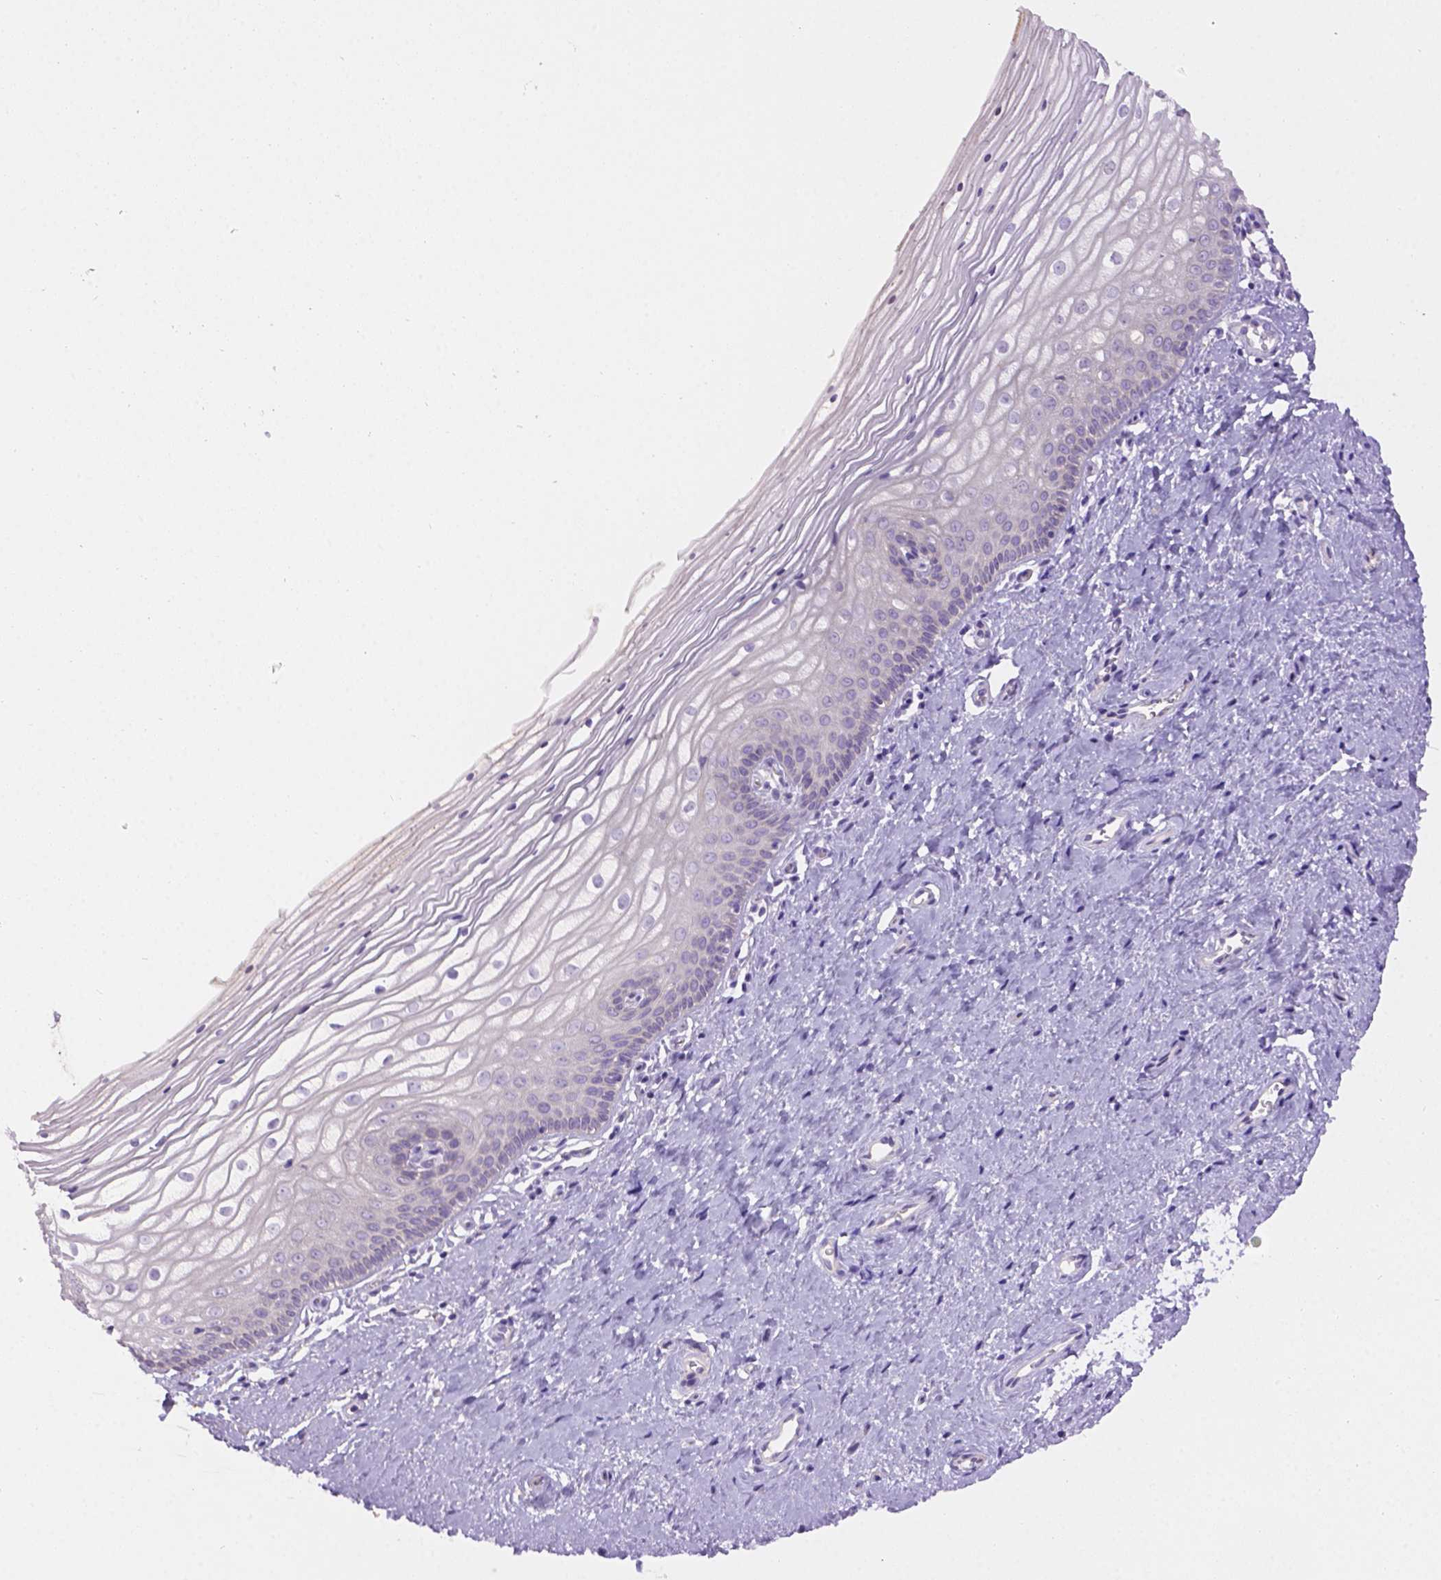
{"staining": {"intensity": "negative", "quantity": "none", "location": "none"}, "tissue": "vagina", "cell_type": "Squamous epithelial cells", "image_type": "normal", "snomed": [{"axis": "morphology", "description": "Normal tissue, NOS"}, {"axis": "topography", "description": "Vagina"}], "caption": "IHC histopathology image of unremarkable vagina: human vagina stained with DAB displays no significant protein expression in squamous epithelial cells.", "gene": "CDH7", "patient": {"sex": "female", "age": 39}}